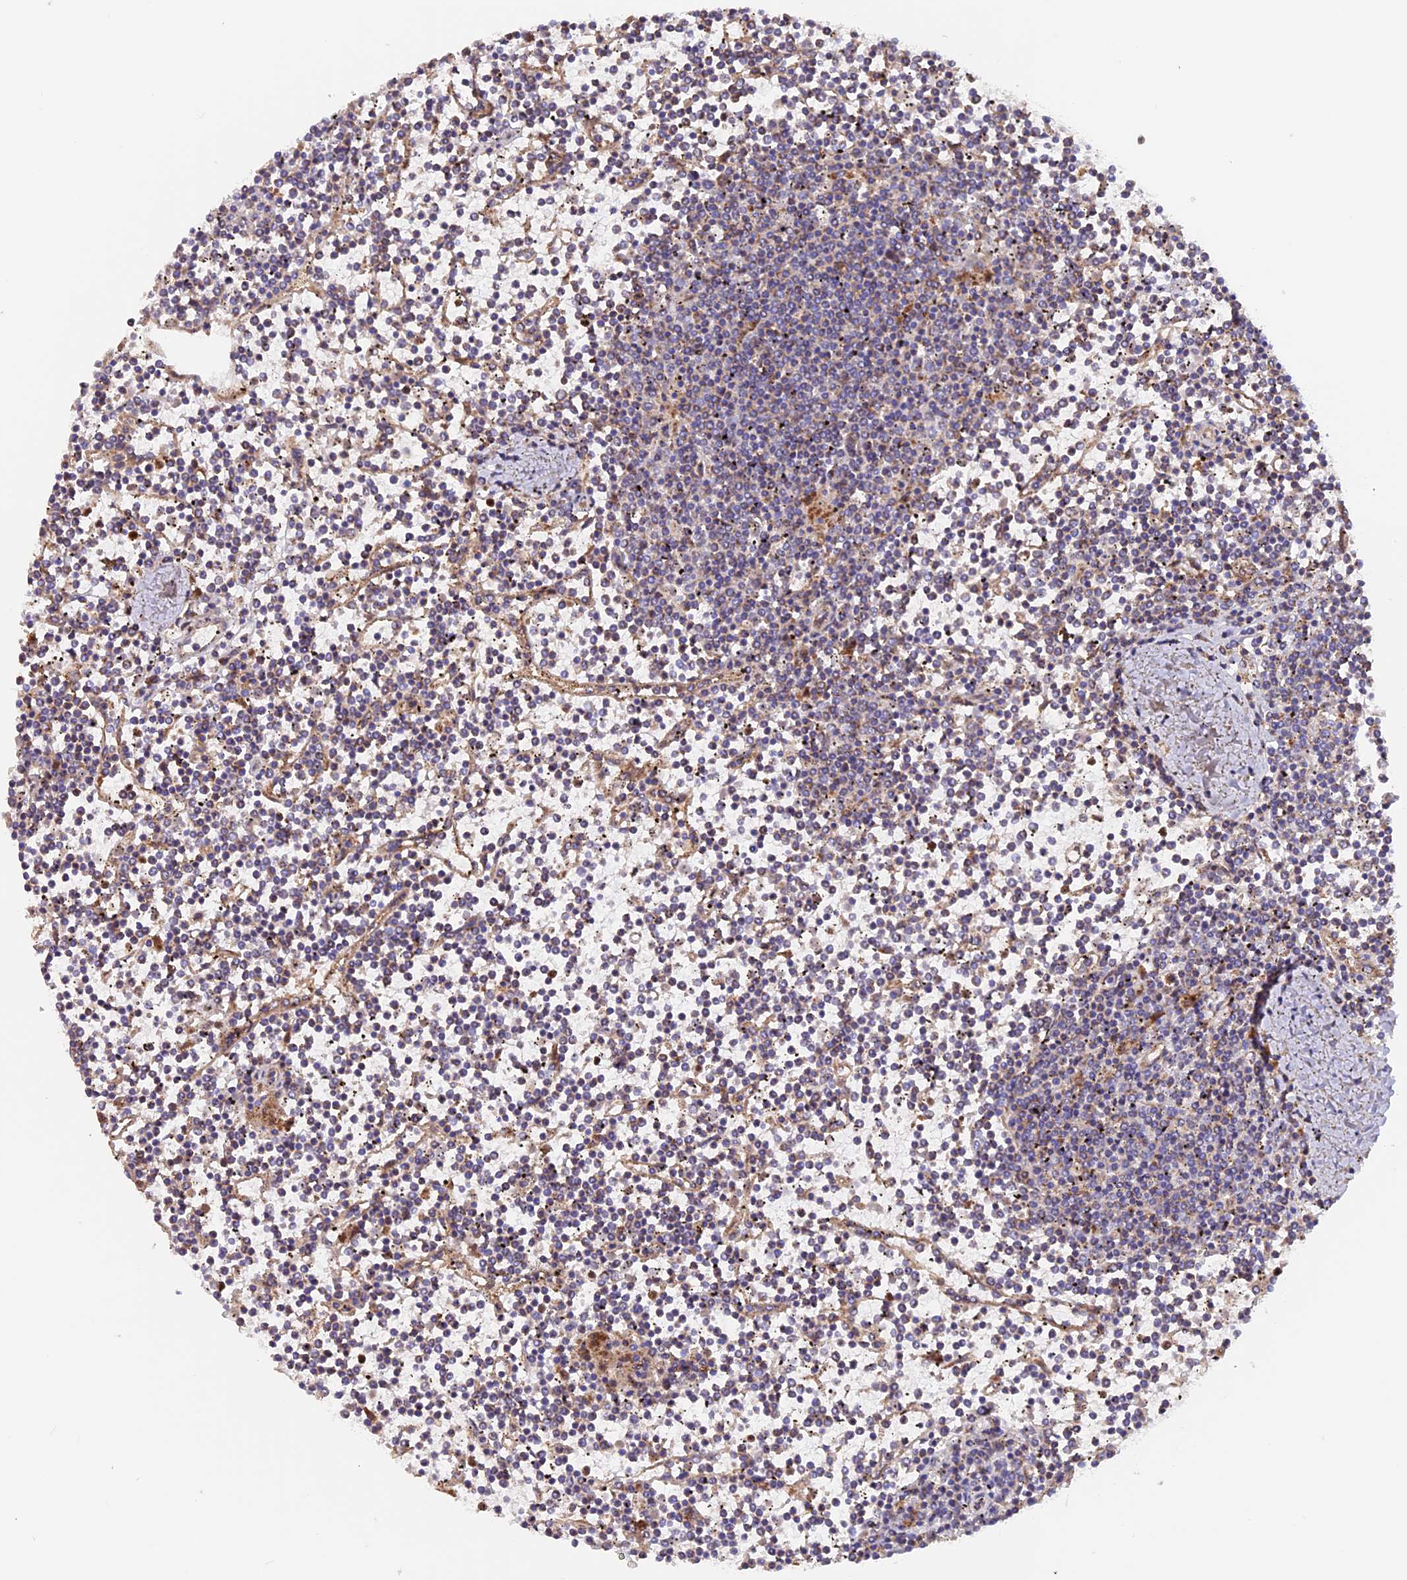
{"staining": {"intensity": "negative", "quantity": "none", "location": "none"}, "tissue": "lymphoma", "cell_type": "Tumor cells", "image_type": "cancer", "snomed": [{"axis": "morphology", "description": "Malignant lymphoma, non-Hodgkin's type, Low grade"}, {"axis": "topography", "description": "Spleen"}], "caption": "The IHC micrograph has no significant expression in tumor cells of lymphoma tissue.", "gene": "DUS3L", "patient": {"sex": "female", "age": 19}}